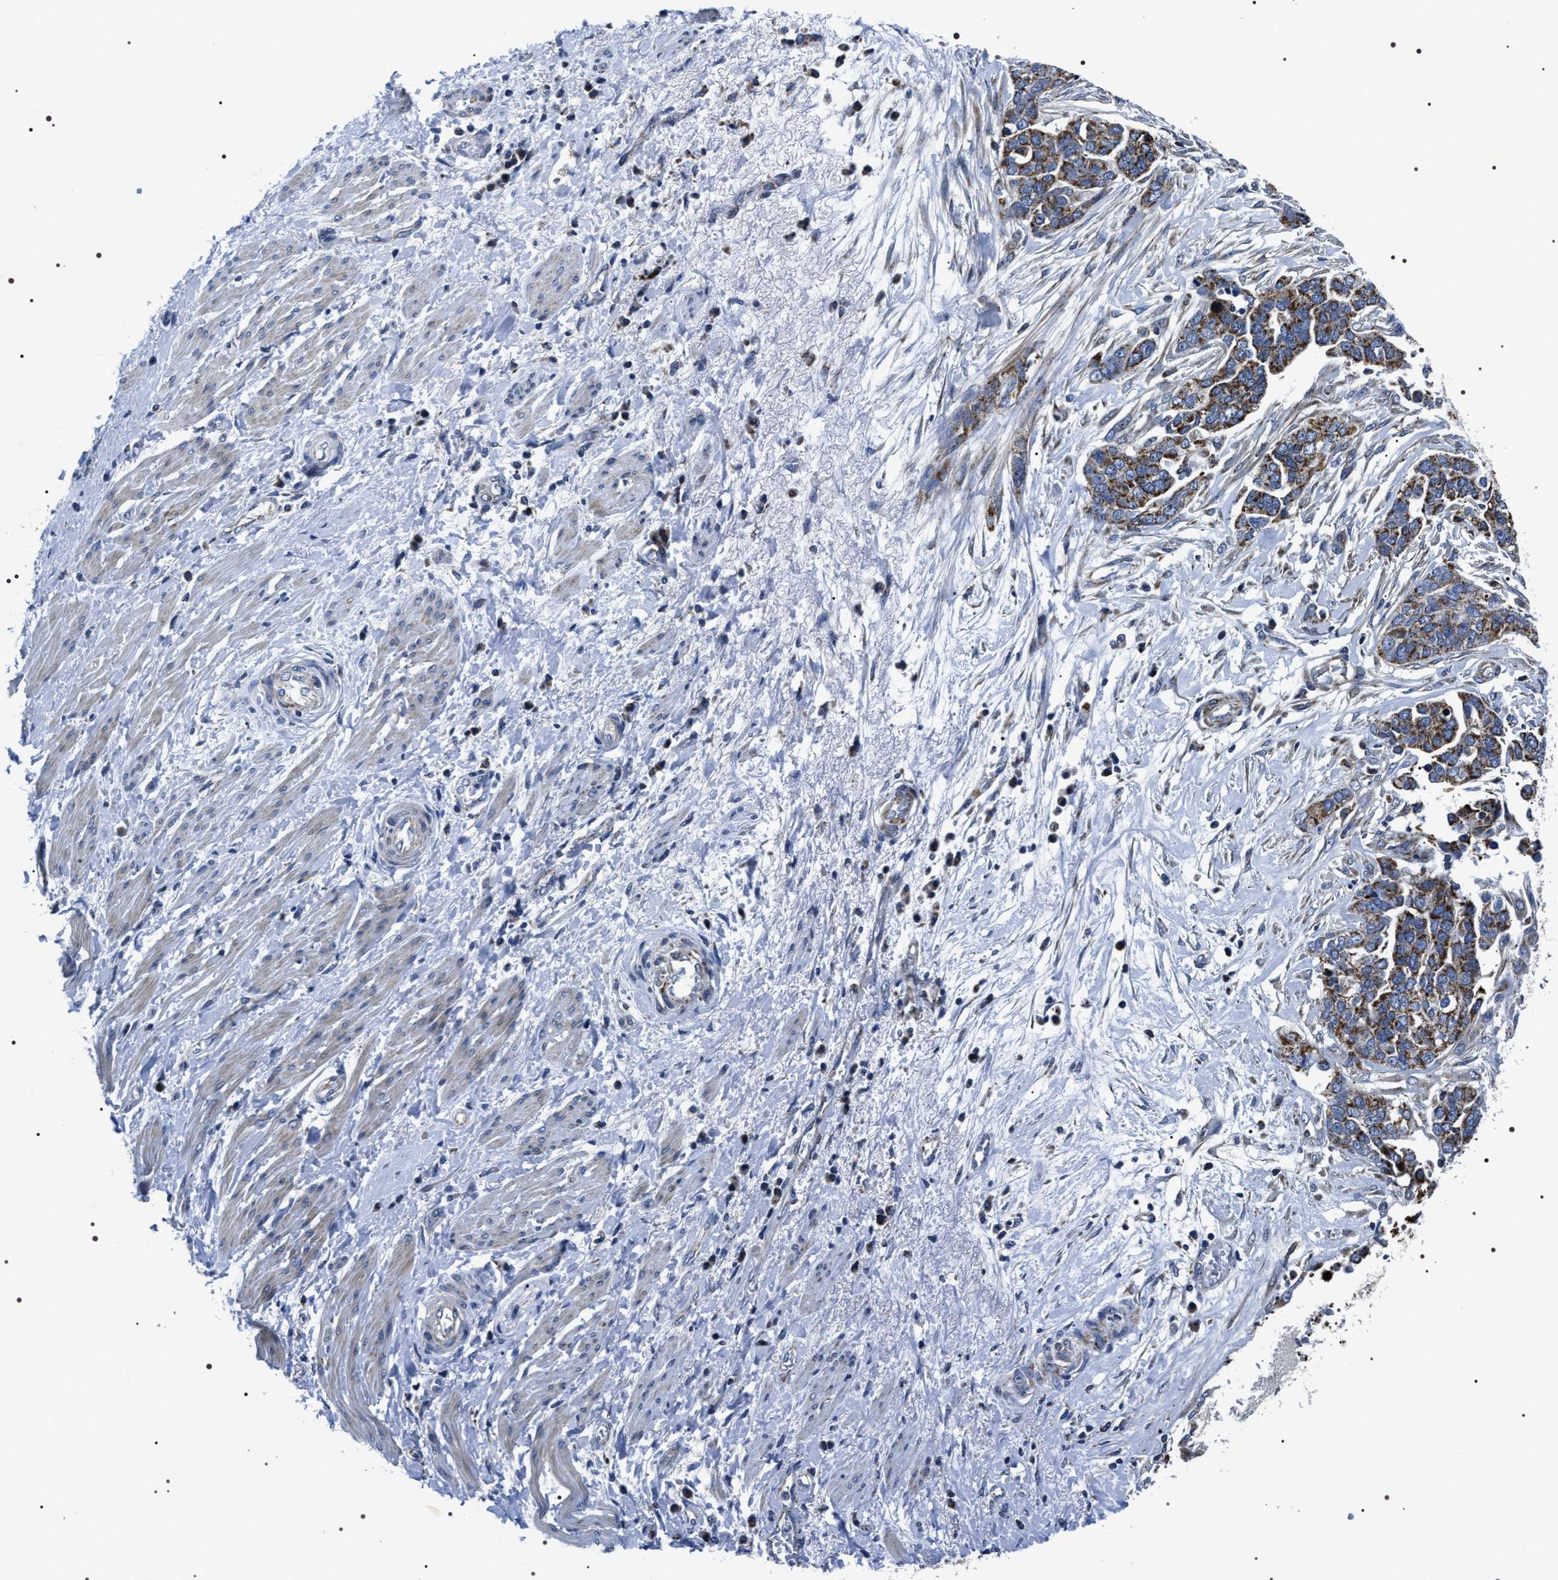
{"staining": {"intensity": "moderate", "quantity": ">75%", "location": "cytoplasmic/membranous"}, "tissue": "ovarian cancer", "cell_type": "Tumor cells", "image_type": "cancer", "snomed": [{"axis": "morphology", "description": "Cystadenocarcinoma, serous, NOS"}, {"axis": "topography", "description": "Ovary"}], "caption": "This is a histology image of immunohistochemistry (IHC) staining of ovarian cancer, which shows moderate staining in the cytoplasmic/membranous of tumor cells.", "gene": "NTMT1", "patient": {"sex": "female", "age": 44}}